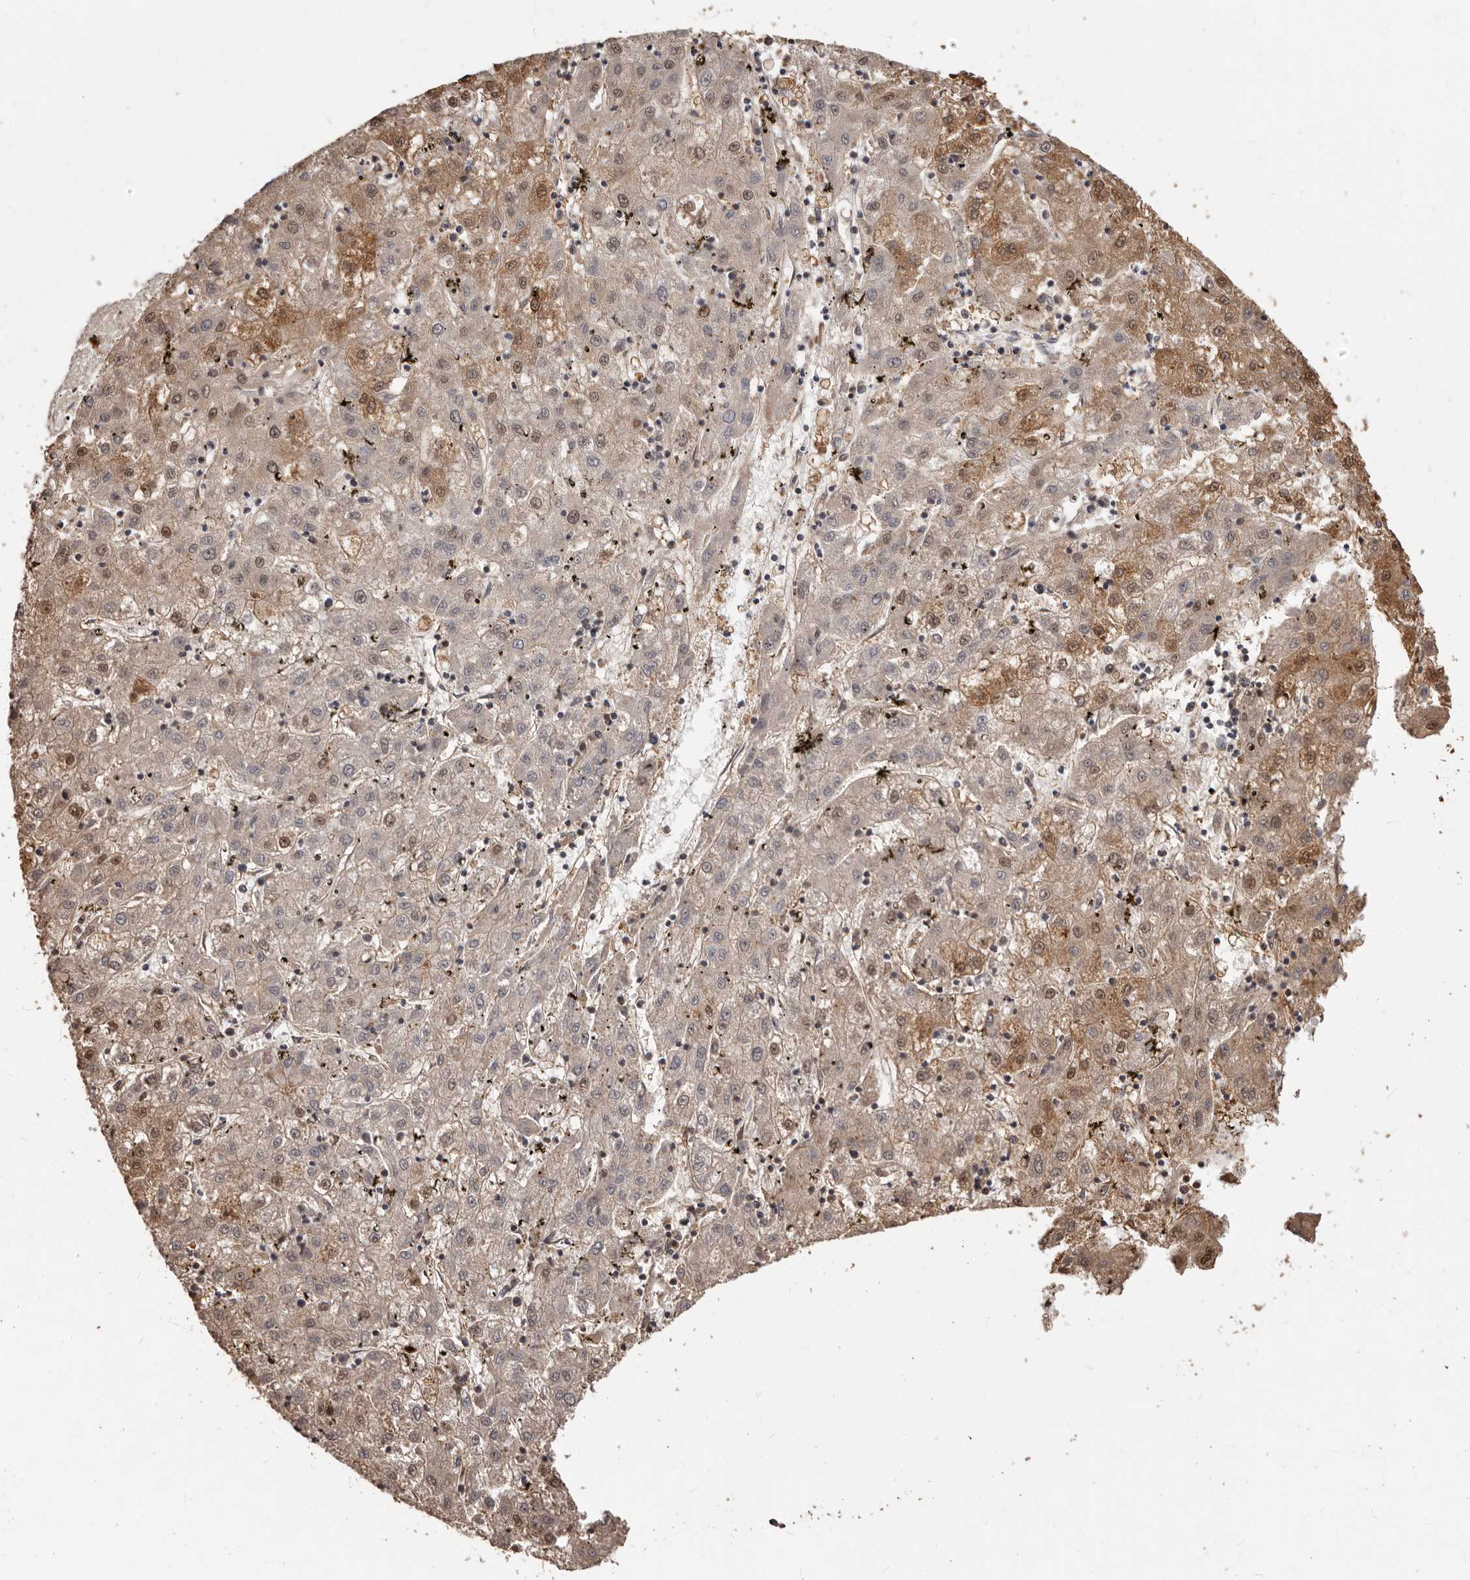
{"staining": {"intensity": "moderate", "quantity": "<25%", "location": "cytoplasmic/membranous,nuclear"}, "tissue": "liver cancer", "cell_type": "Tumor cells", "image_type": "cancer", "snomed": [{"axis": "morphology", "description": "Carcinoma, Hepatocellular, NOS"}, {"axis": "topography", "description": "Liver"}], "caption": "This histopathology image reveals immunohistochemistry (IHC) staining of human liver cancer (hepatocellular carcinoma), with low moderate cytoplasmic/membranous and nuclear positivity in approximately <25% of tumor cells.", "gene": "MTO1", "patient": {"sex": "male", "age": 72}}